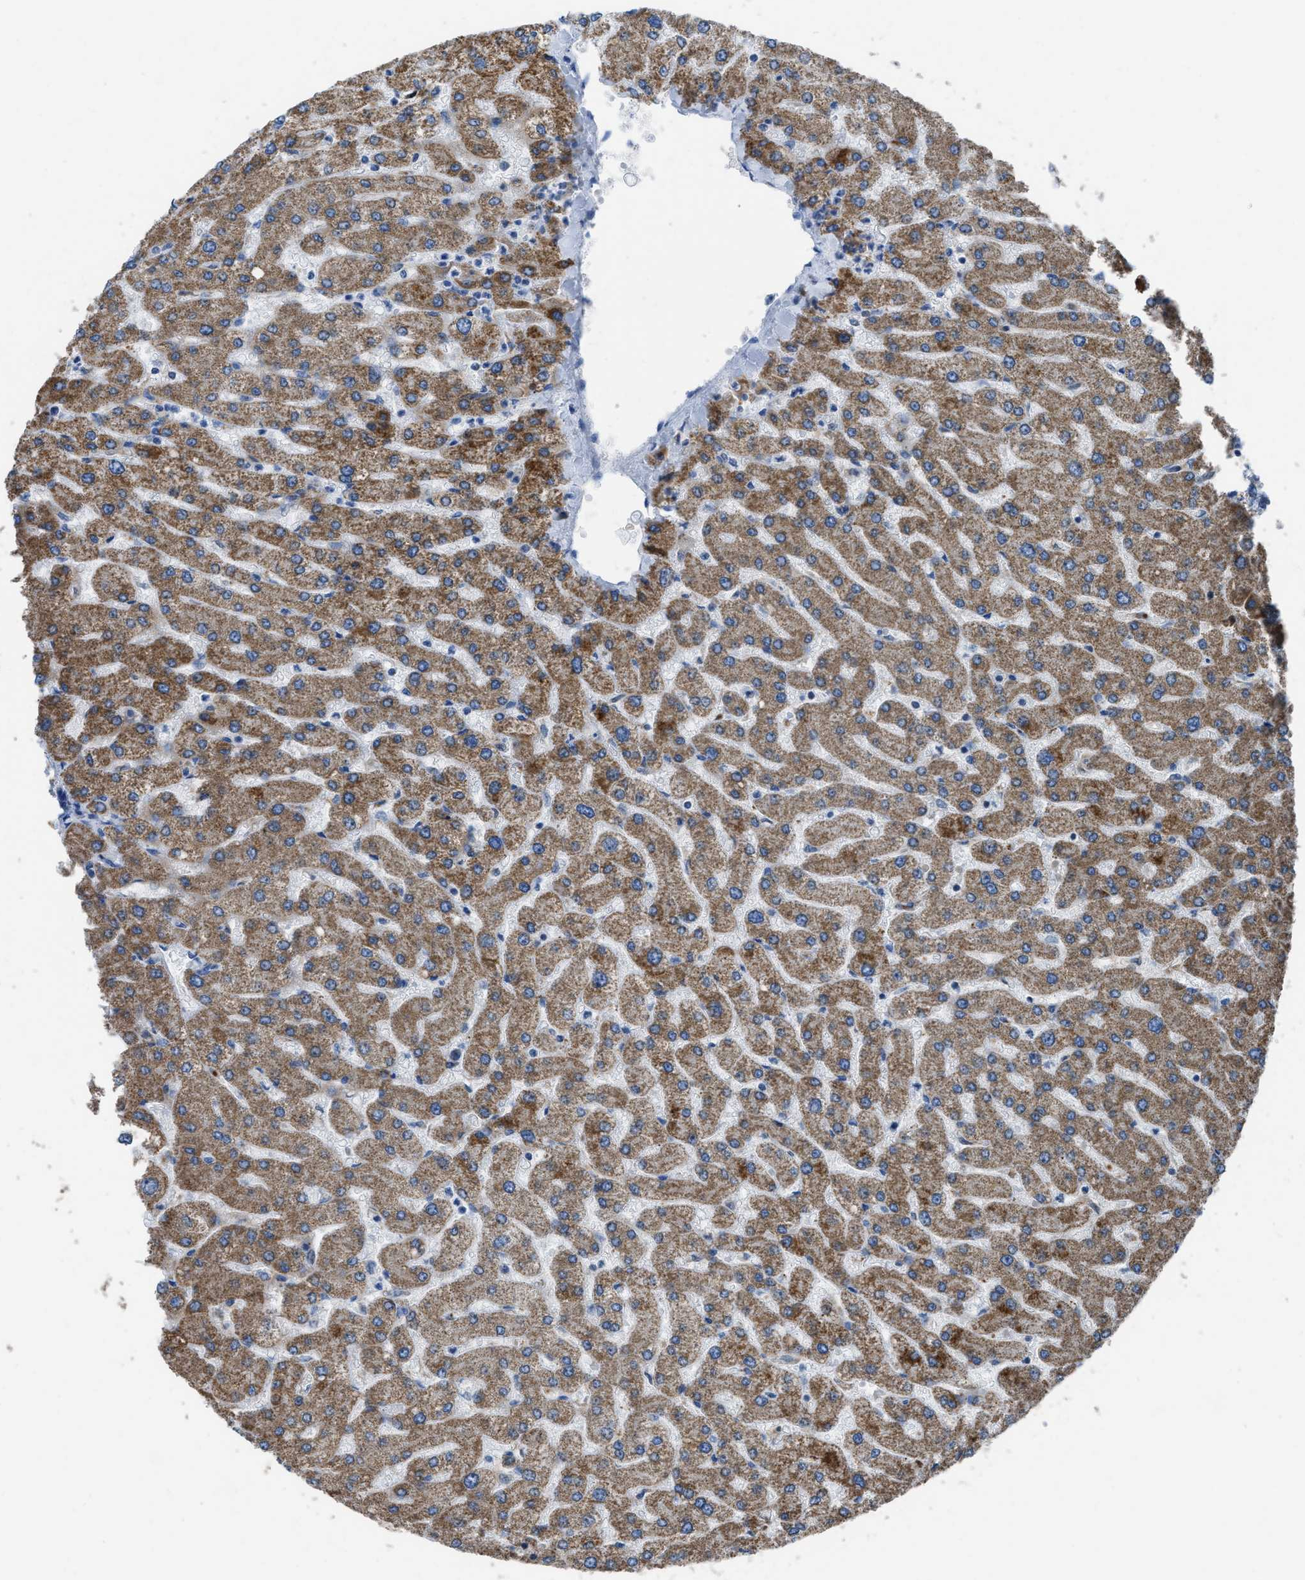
{"staining": {"intensity": "negative", "quantity": "none", "location": "none"}, "tissue": "liver", "cell_type": "Cholangiocytes", "image_type": "normal", "snomed": [{"axis": "morphology", "description": "Normal tissue, NOS"}, {"axis": "topography", "description": "Liver"}], "caption": "A photomicrograph of liver stained for a protein demonstrates no brown staining in cholangiocytes. (Brightfield microscopy of DAB IHC at high magnification).", "gene": "ETFB", "patient": {"sex": "male", "age": 55}}